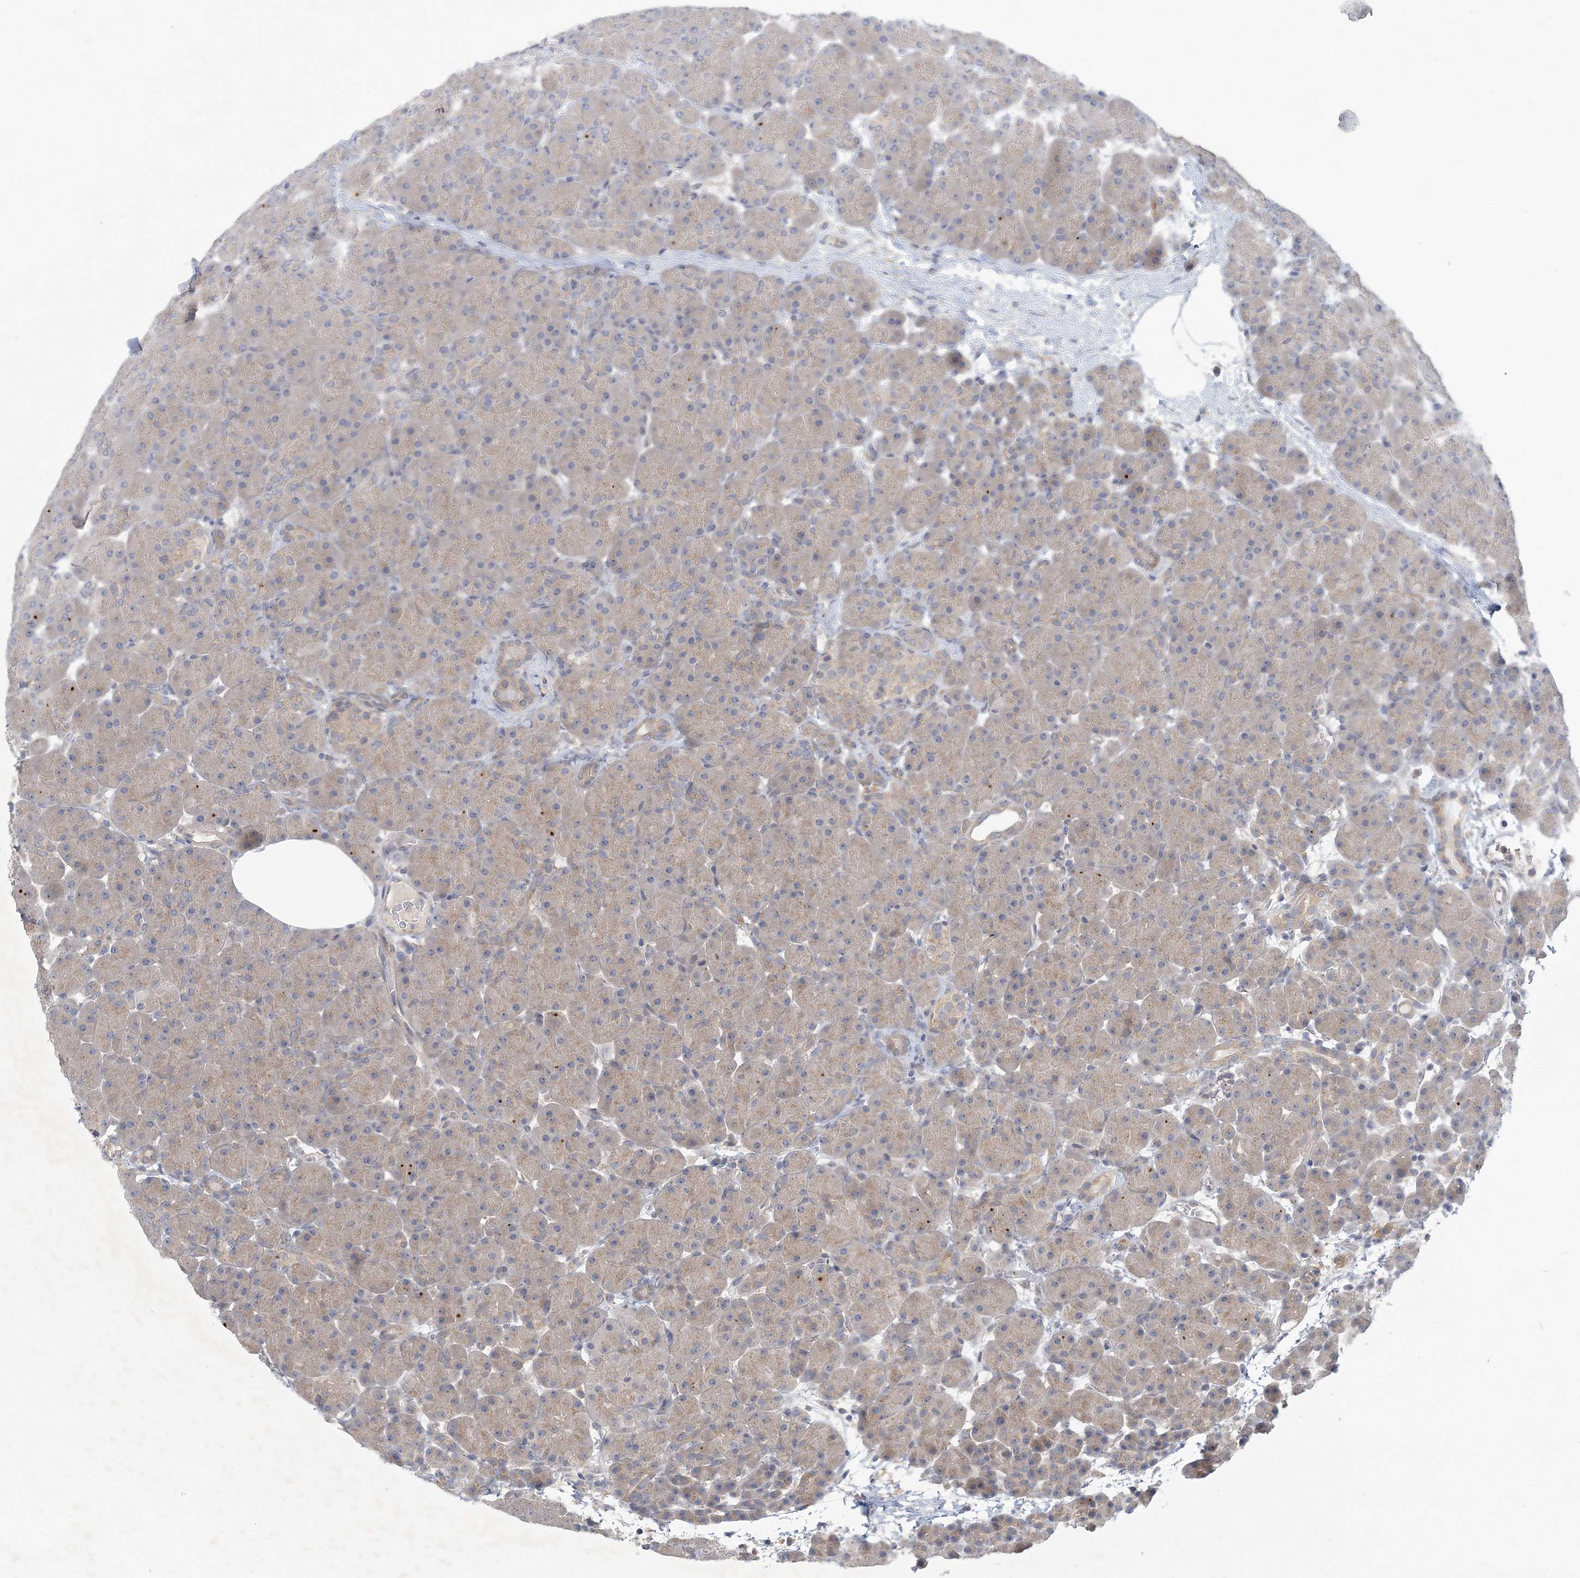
{"staining": {"intensity": "weak", "quantity": ">75%", "location": "cytoplasmic/membranous"}, "tissue": "pancreas", "cell_type": "Exocrine glandular cells", "image_type": "normal", "snomed": [{"axis": "morphology", "description": "Normal tissue, NOS"}, {"axis": "topography", "description": "Pancreas"}], "caption": "A photomicrograph showing weak cytoplasmic/membranous staining in approximately >75% of exocrine glandular cells in unremarkable pancreas, as visualized by brown immunohistochemical staining.", "gene": "ANKRD35", "patient": {"sex": "male", "age": 66}}